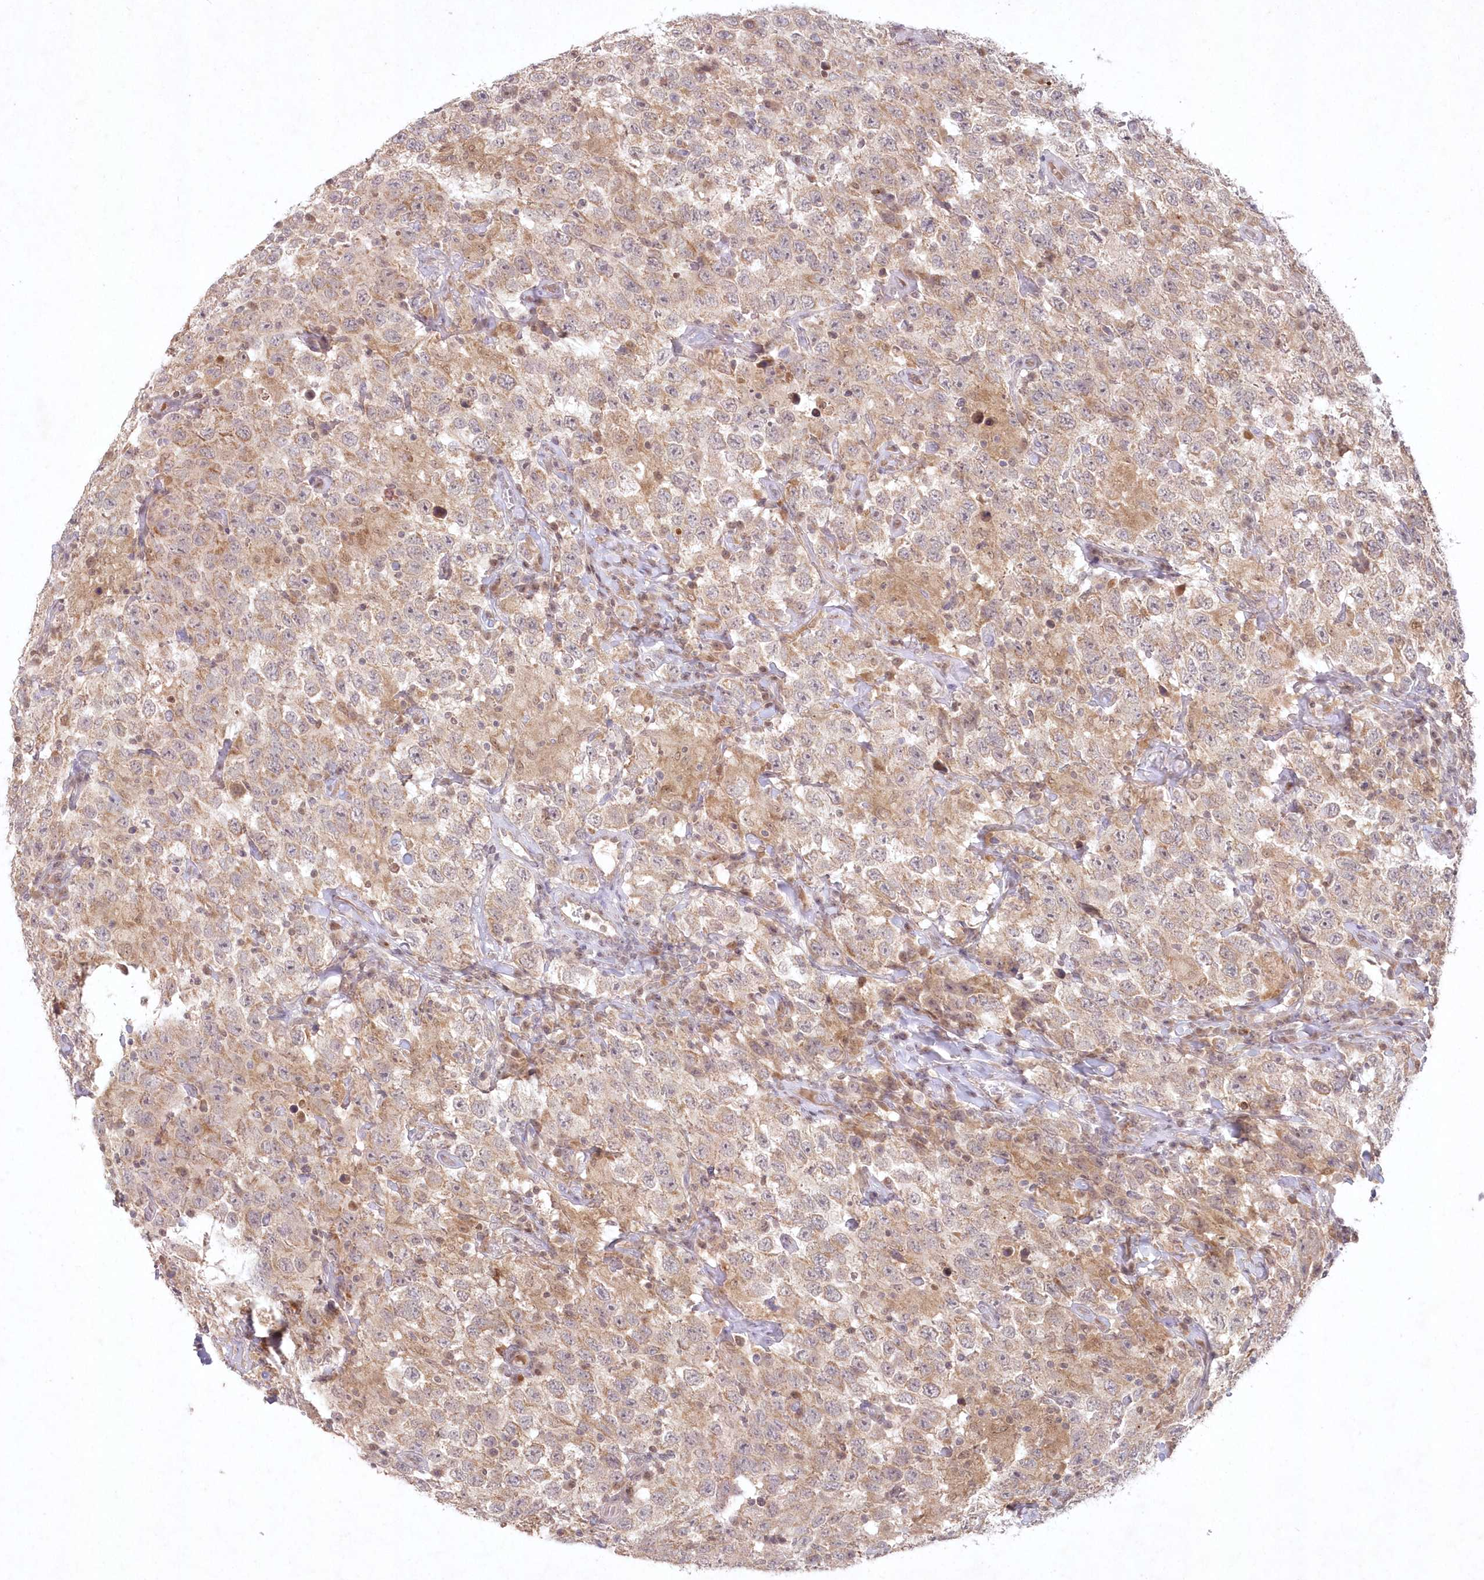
{"staining": {"intensity": "weak", "quantity": ">75%", "location": "cytoplasmic/membranous"}, "tissue": "testis cancer", "cell_type": "Tumor cells", "image_type": "cancer", "snomed": [{"axis": "morphology", "description": "Seminoma, NOS"}, {"axis": "topography", "description": "Testis"}], "caption": "This is an image of IHC staining of testis cancer (seminoma), which shows weak staining in the cytoplasmic/membranous of tumor cells.", "gene": "ASCC1", "patient": {"sex": "male", "age": 41}}